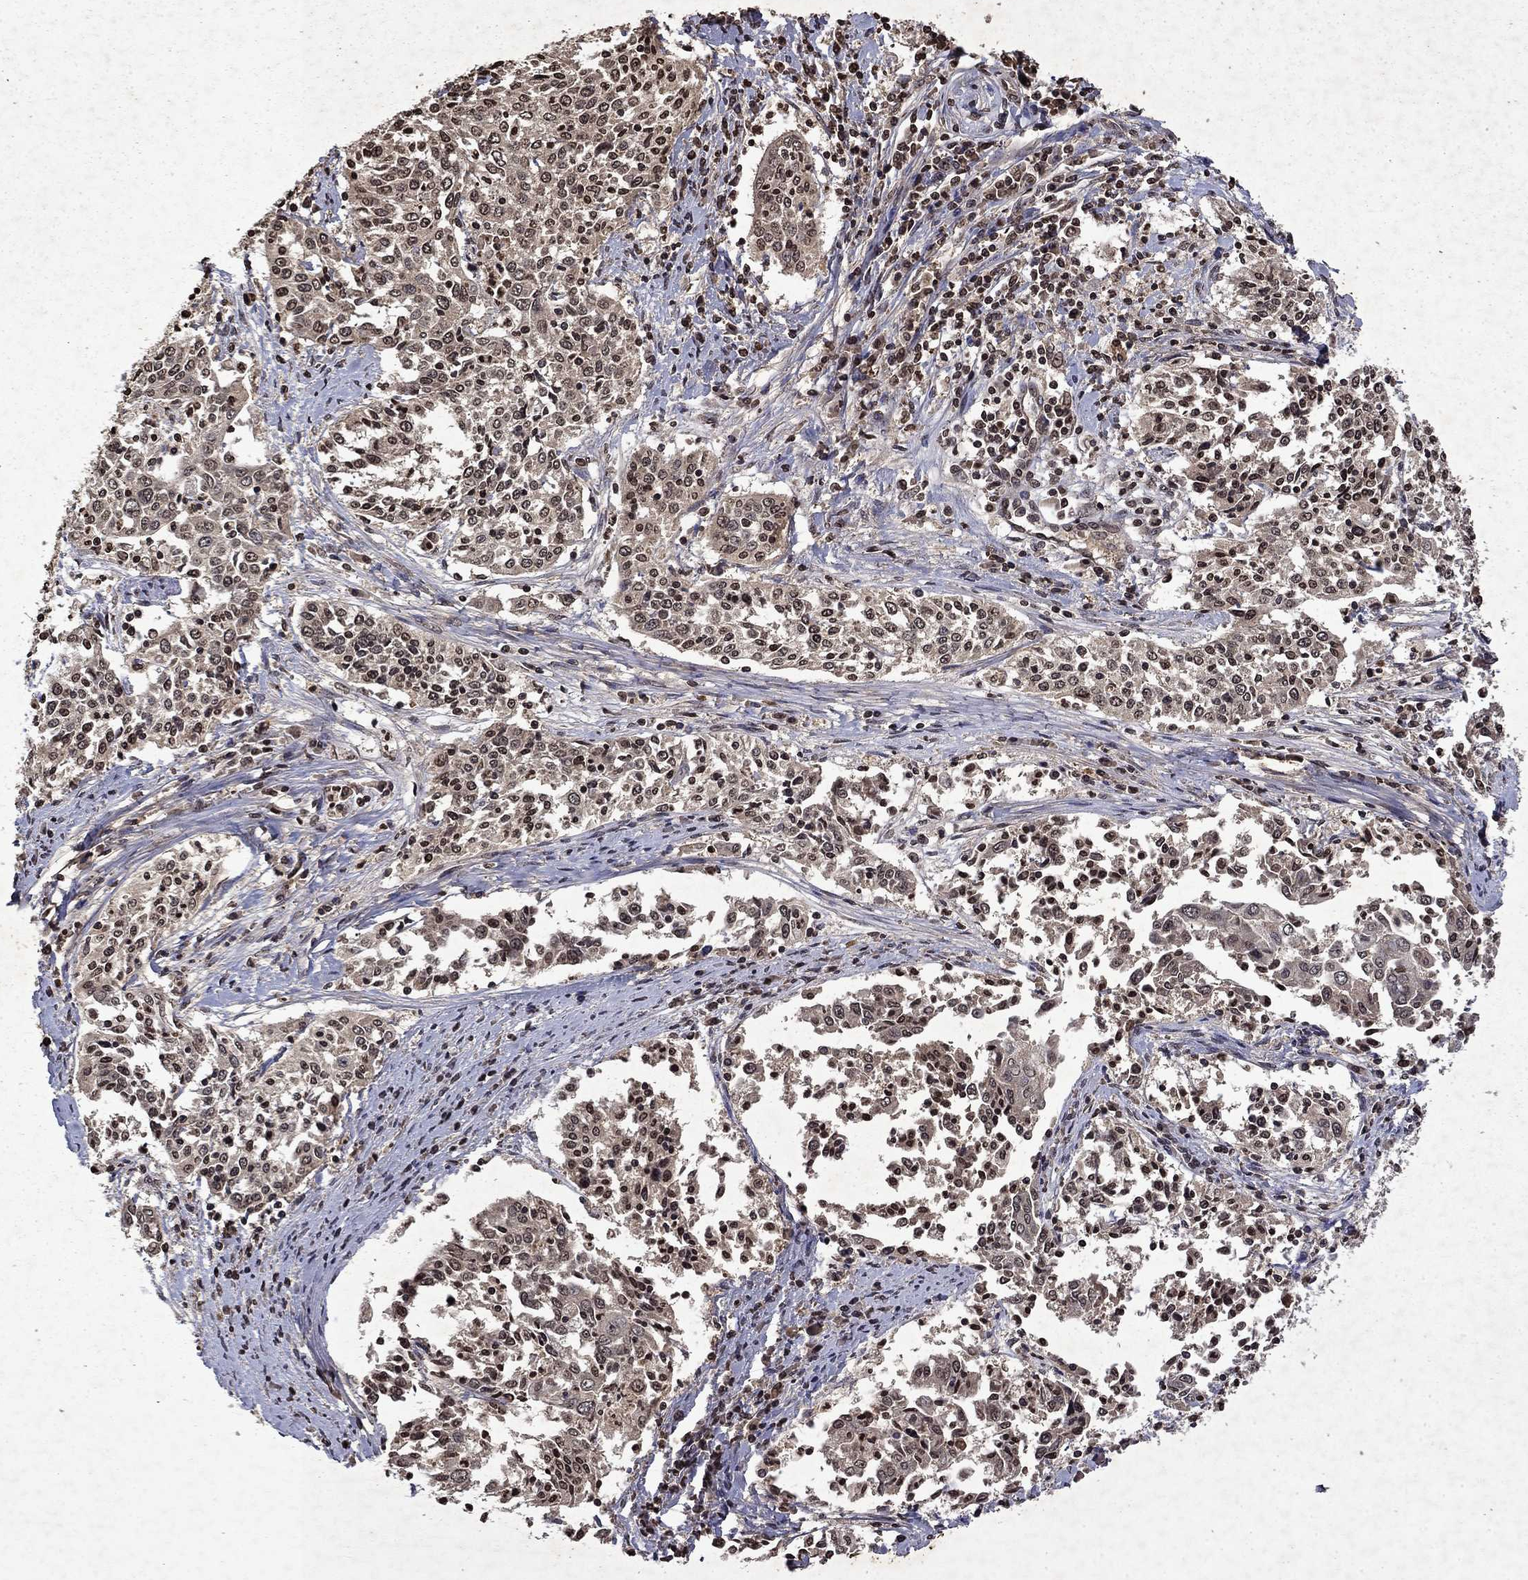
{"staining": {"intensity": "moderate", "quantity": "25%-75%", "location": "nuclear"}, "tissue": "cervical cancer", "cell_type": "Tumor cells", "image_type": "cancer", "snomed": [{"axis": "morphology", "description": "Squamous cell carcinoma, NOS"}, {"axis": "topography", "description": "Cervix"}], "caption": "Immunohistochemistry (IHC) (DAB) staining of human cervical cancer (squamous cell carcinoma) reveals moderate nuclear protein positivity in approximately 25%-75% of tumor cells.", "gene": "PIN4", "patient": {"sex": "female", "age": 41}}